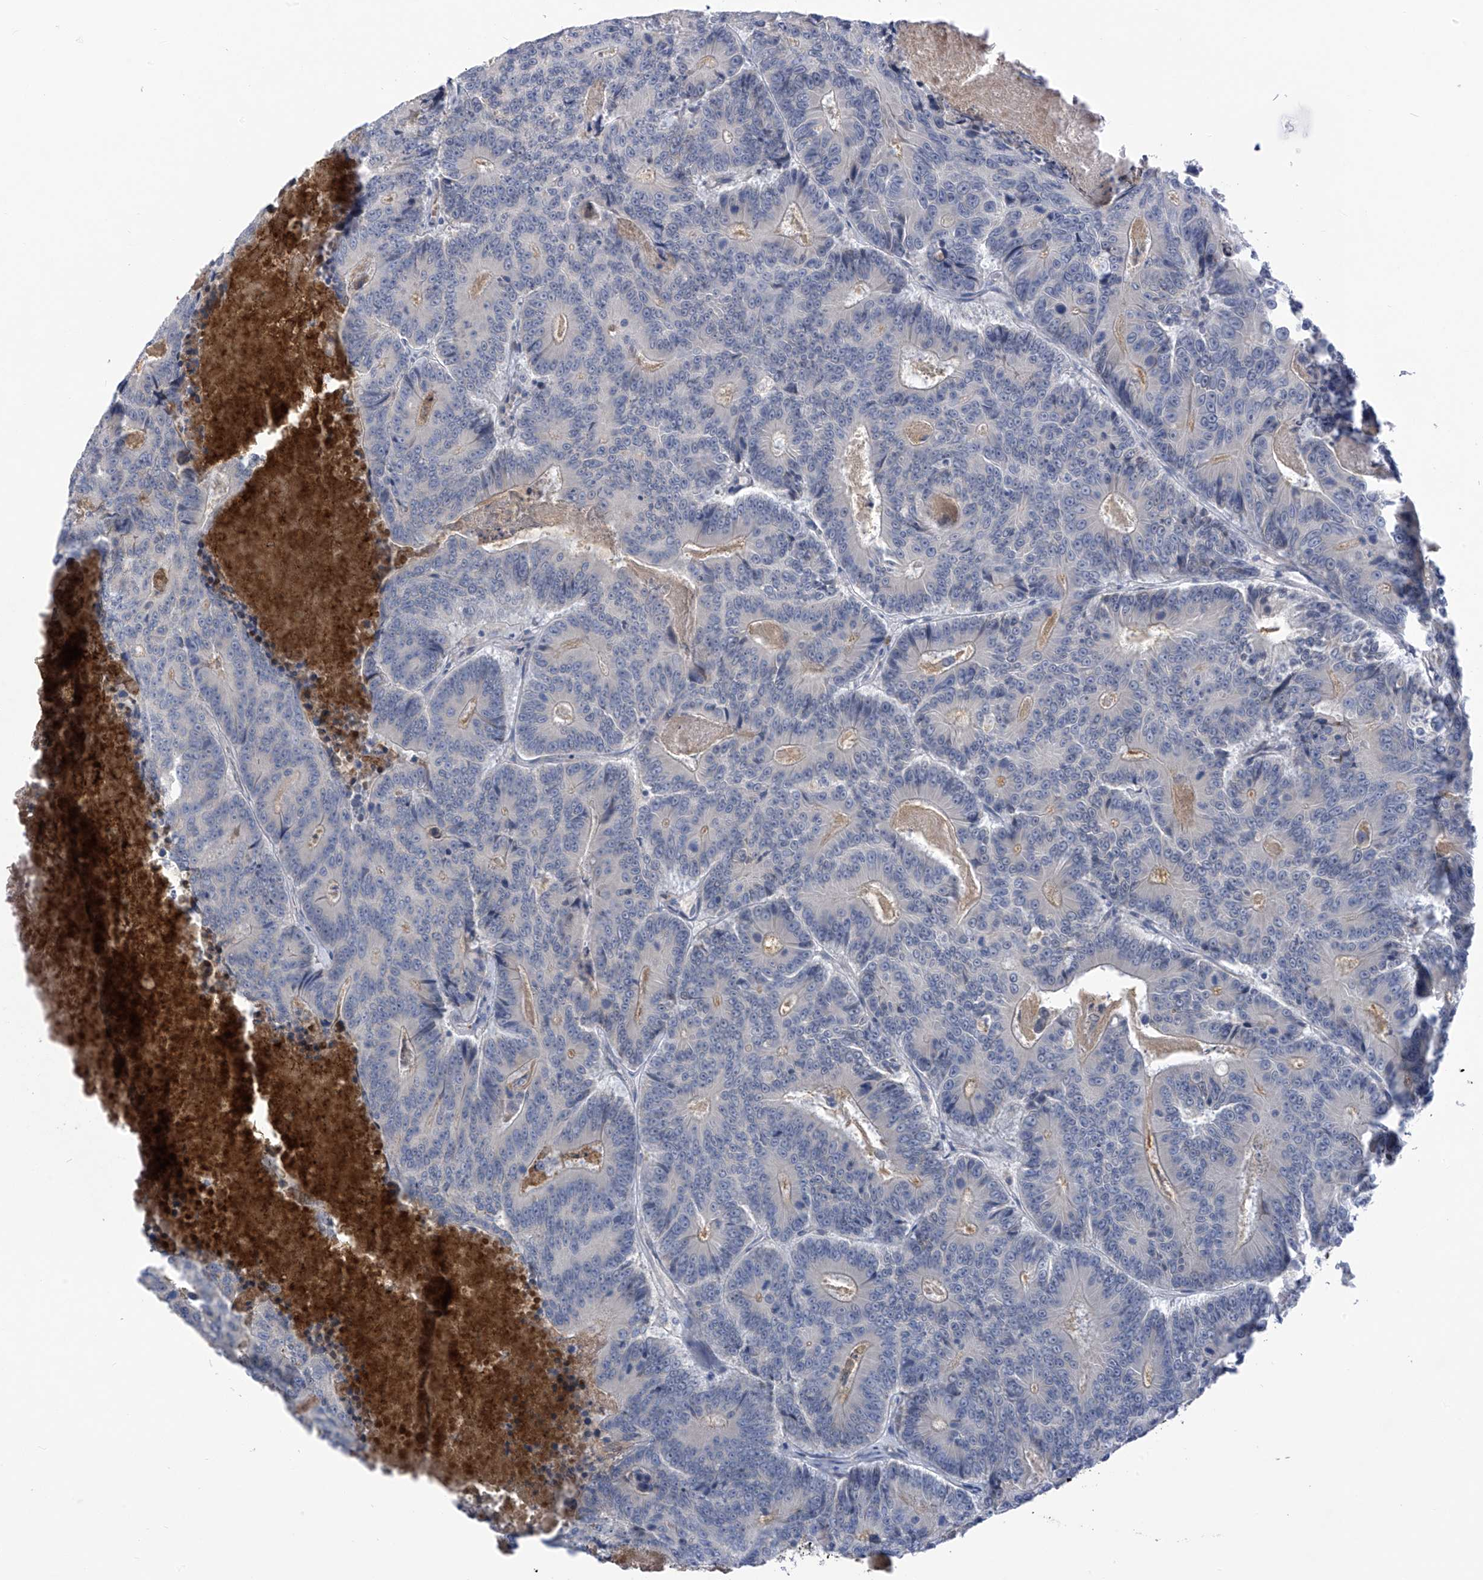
{"staining": {"intensity": "negative", "quantity": "none", "location": "none"}, "tissue": "colorectal cancer", "cell_type": "Tumor cells", "image_type": "cancer", "snomed": [{"axis": "morphology", "description": "Adenocarcinoma, NOS"}, {"axis": "topography", "description": "Colon"}], "caption": "Immunohistochemical staining of human colorectal adenocarcinoma demonstrates no significant positivity in tumor cells.", "gene": "SLCO4A1", "patient": {"sex": "male", "age": 83}}